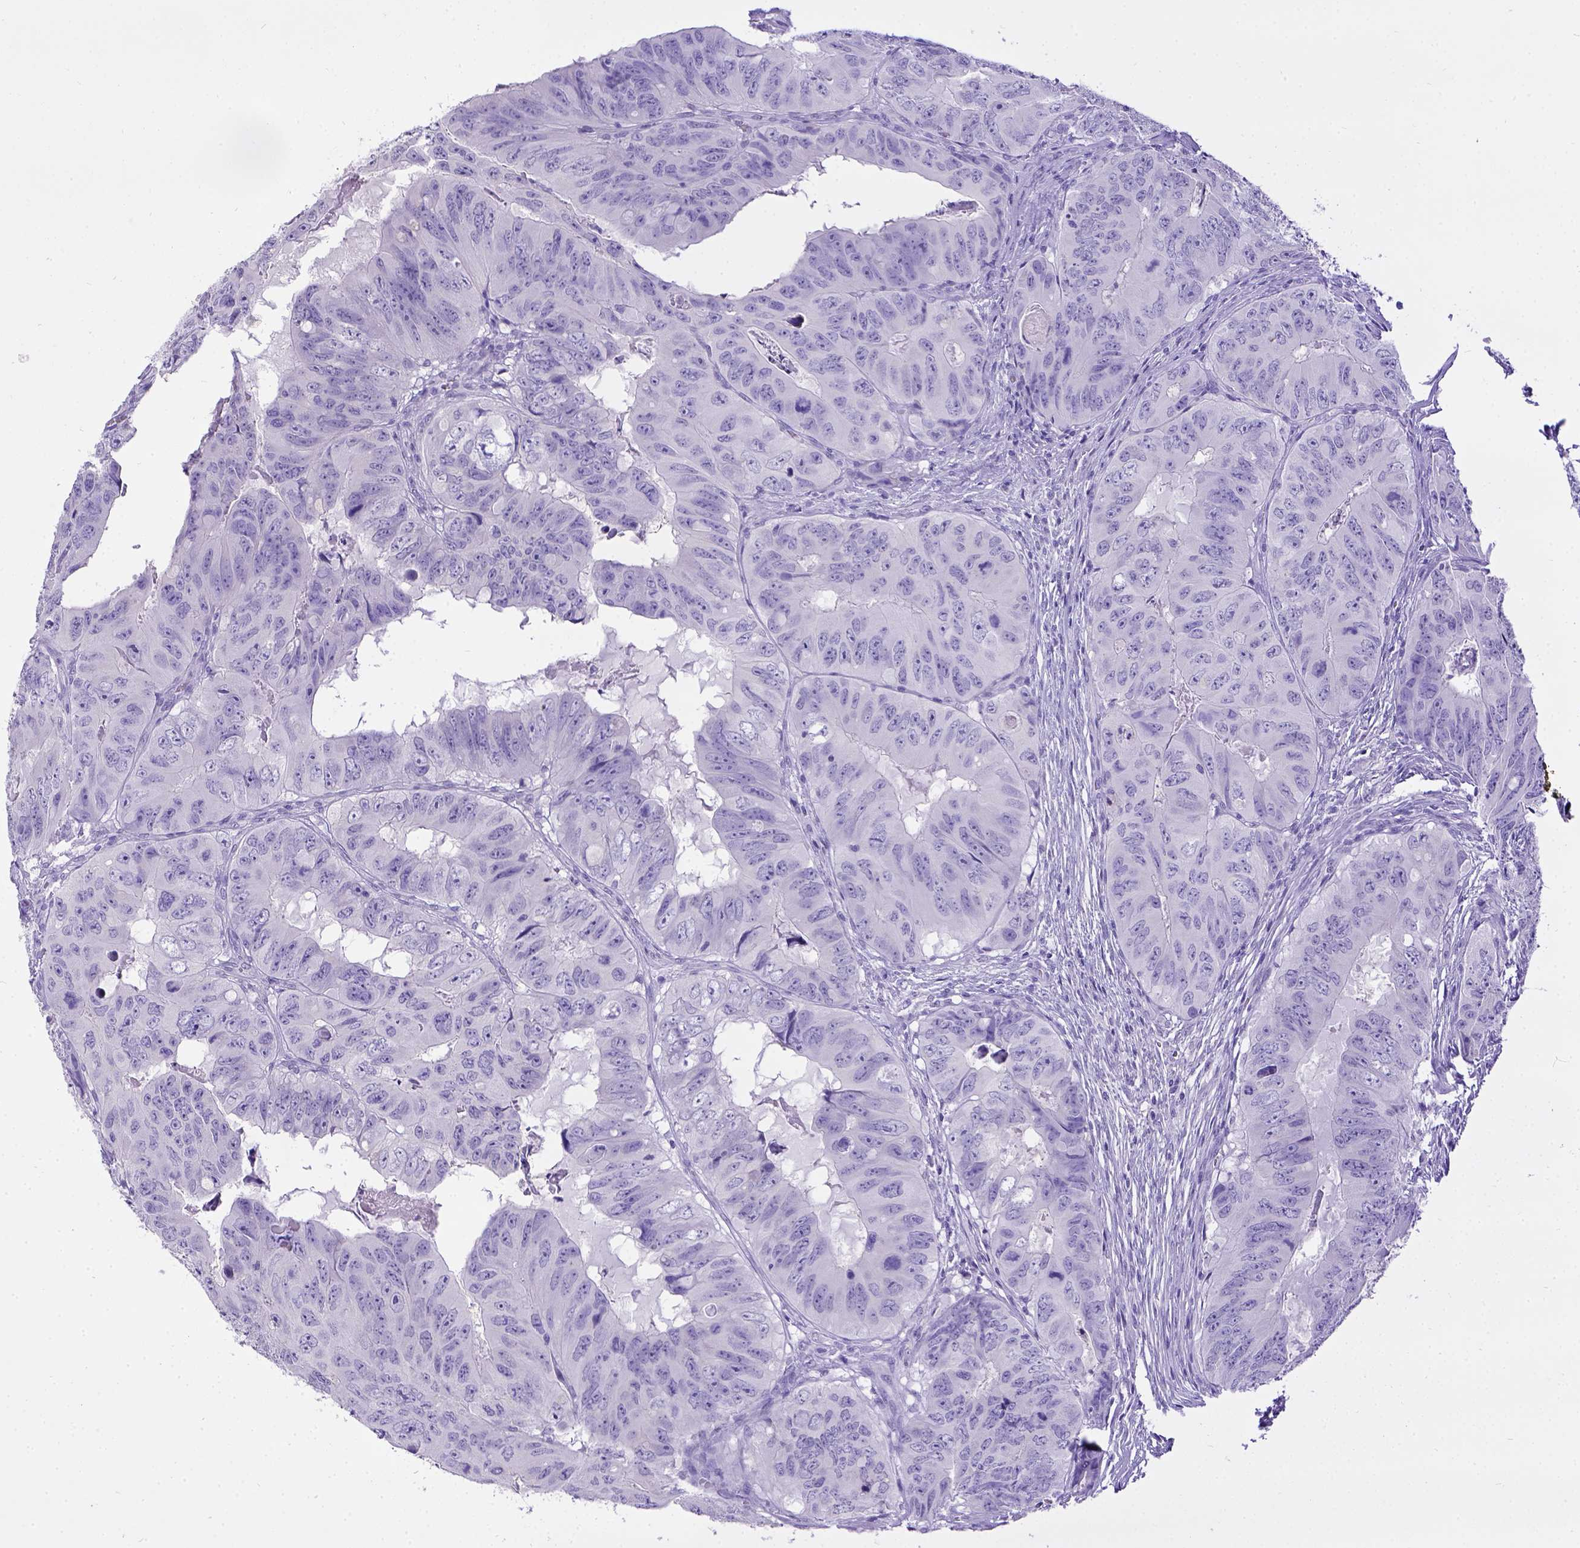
{"staining": {"intensity": "negative", "quantity": "none", "location": "none"}, "tissue": "colorectal cancer", "cell_type": "Tumor cells", "image_type": "cancer", "snomed": [{"axis": "morphology", "description": "Adenocarcinoma, NOS"}, {"axis": "topography", "description": "Colon"}], "caption": "Histopathology image shows no significant protein staining in tumor cells of colorectal cancer (adenocarcinoma). (DAB immunohistochemistry visualized using brightfield microscopy, high magnification).", "gene": "ESR1", "patient": {"sex": "male", "age": 79}}